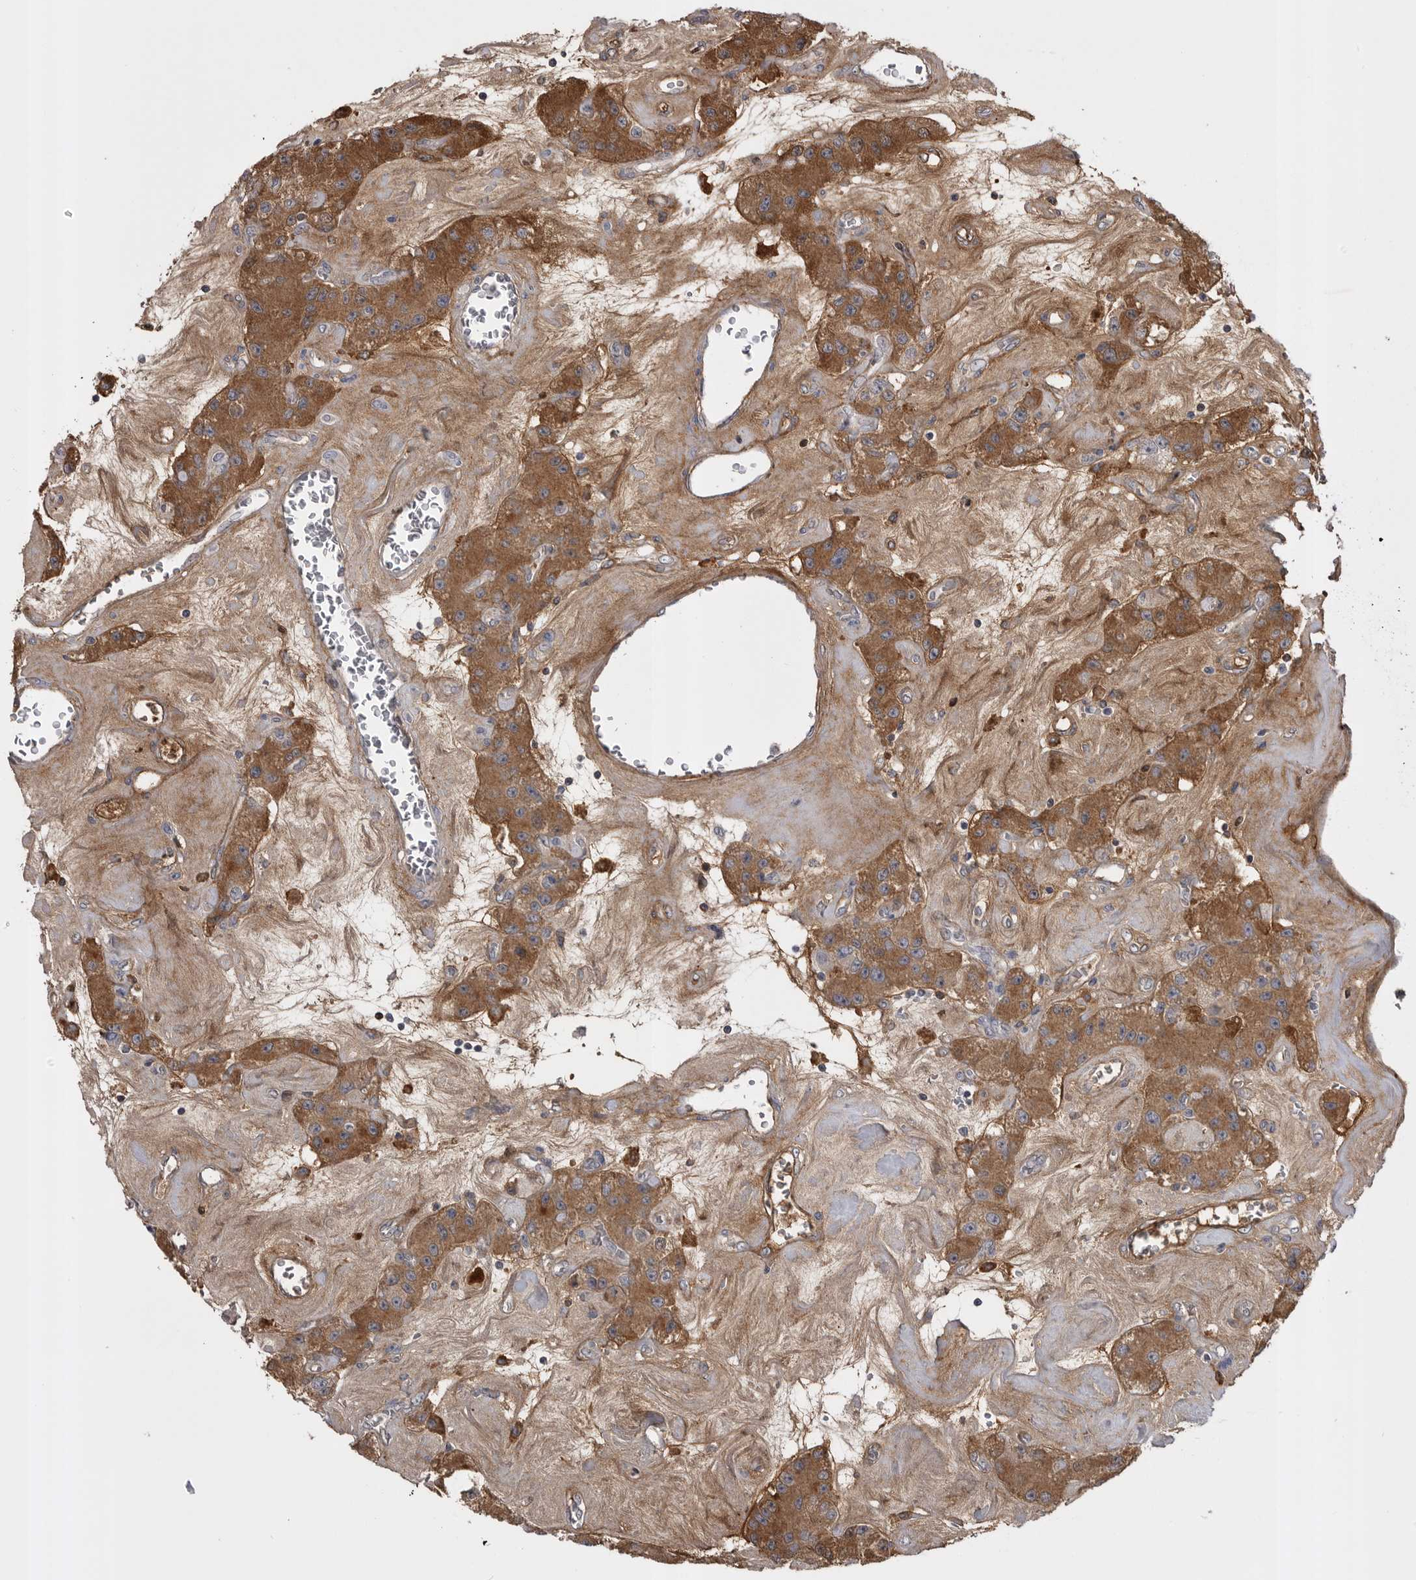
{"staining": {"intensity": "moderate", "quantity": ">75%", "location": "cytoplasmic/membranous"}, "tissue": "carcinoid", "cell_type": "Tumor cells", "image_type": "cancer", "snomed": [{"axis": "morphology", "description": "Carcinoid, malignant, NOS"}, {"axis": "topography", "description": "Pancreas"}], "caption": "The histopathology image shows staining of carcinoid, revealing moderate cytoplasmic/membranous protein staining (brown color) within tumor cells.", "gene": "AHSG", "patient": {"sex": "male", "age": 41}}